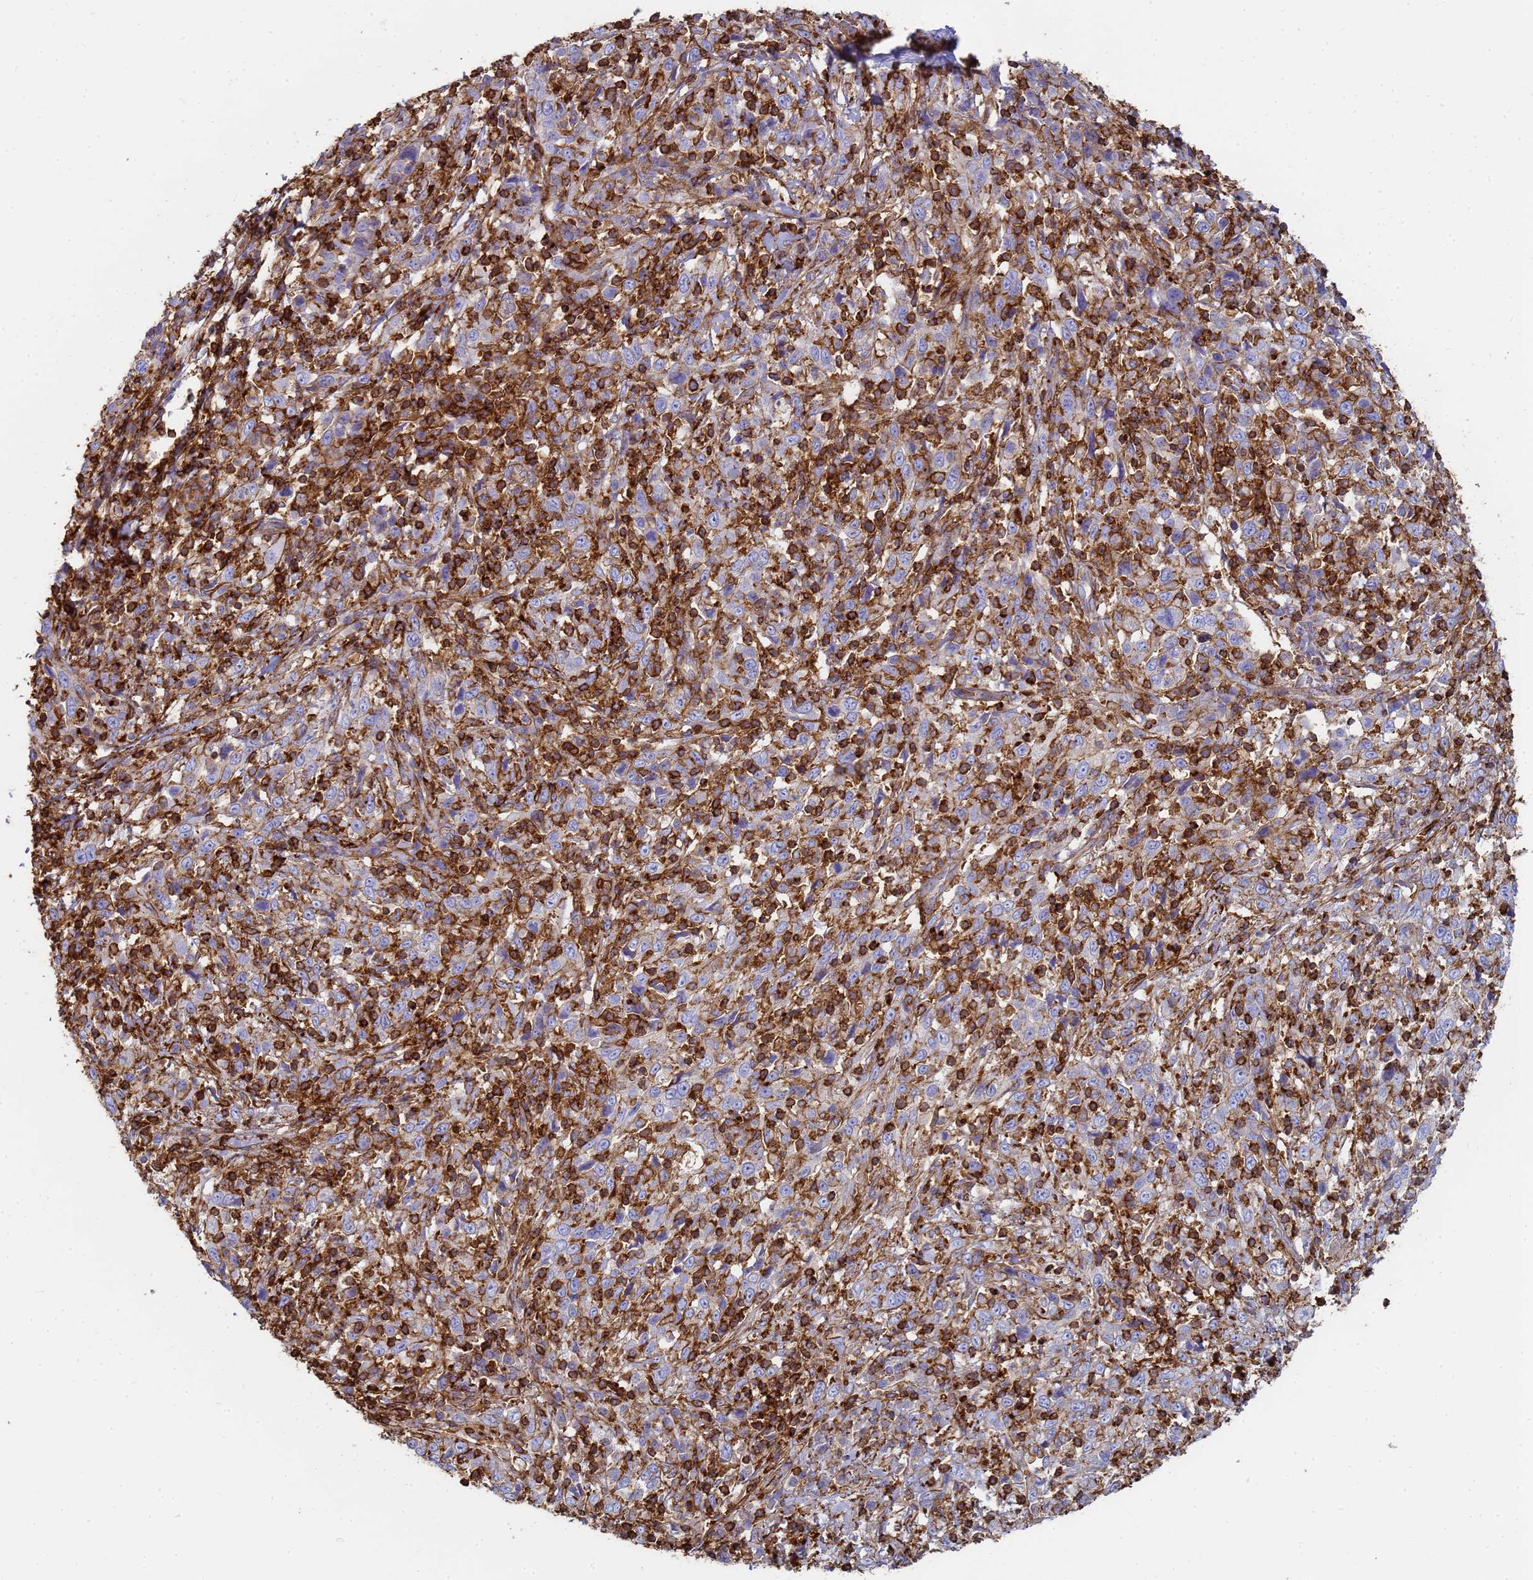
{"staining": {"intensity": "moderate", "quantity": "<25%", "location": "cytoplasmic/membranous"}, "tissue": "cervical cancer", "cell_type": "Tumor cells", "image_type": "cancer", "snomed": [{"axis": "morphology", "description": "Squamous cell carcinoma, NOS"}, {"axis": "topography", "description": "Cervix"}], "caption": "Protein expression analysis of cervical cancer demonstrates moderate cytoplasmic/membranous staining in approximately <25% of tumor cells. Nuclei are stained in blue.", "gene": "ACTB", "patient": {"sex": "female", "age": 46}}